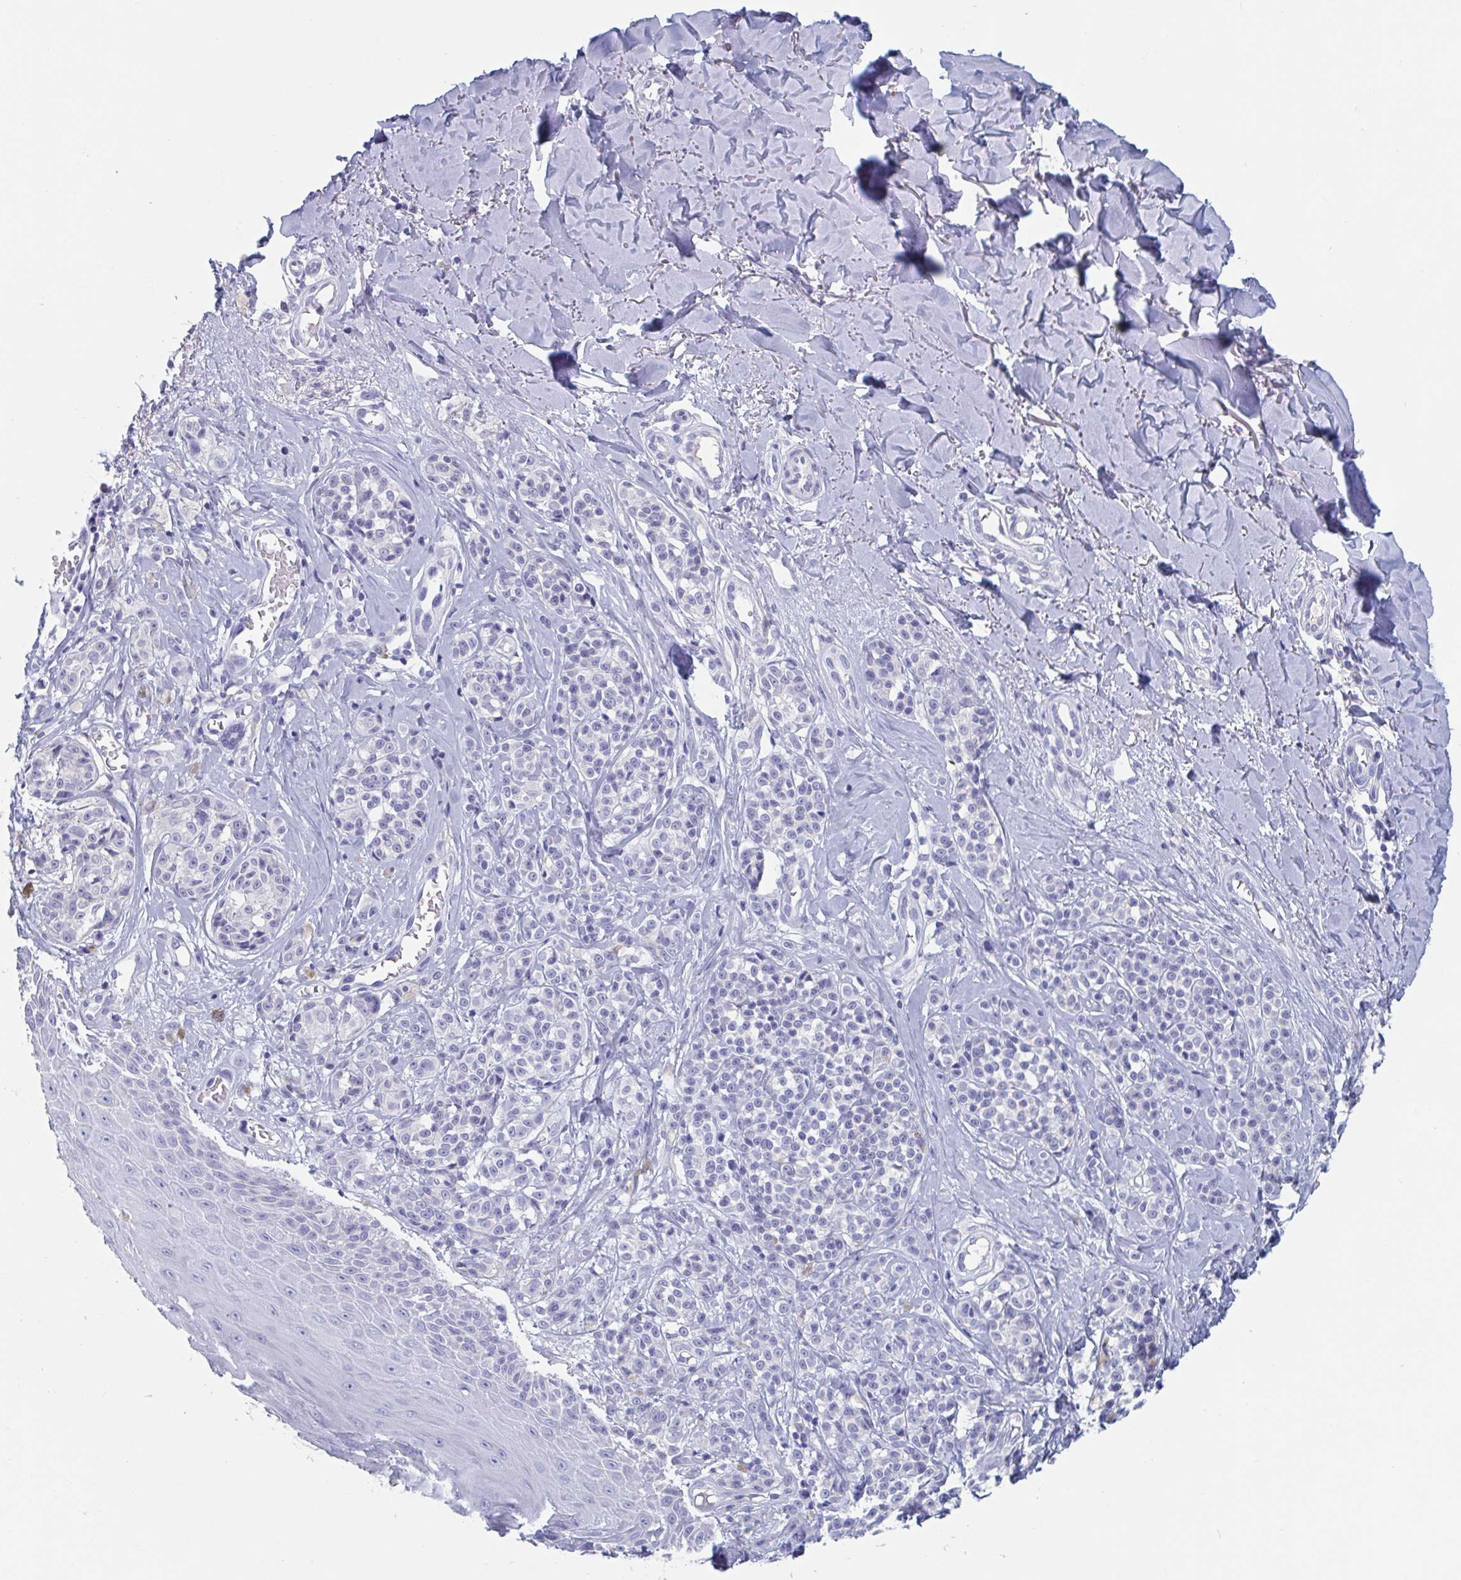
{"staining": {"intensity": "negative", "quantity": "none", "location": "none"}, "tissue": "melanoma", "cell_type": "Tumor cells", "image_type": "cancer", "snomed": [{"axis": "morphology", "description": "Malignant melanoma, NOS"}, {"axis": "topography", "description": "Skin"}], "caption": "This photomicrograph is of malignant melanoma stained with immunohistochemistry to label a protein in brown with the nuclei are counter-stained blue. There is no positivity in tumor cells.", "gene": "DPEP3", "patient": {"sex": "male", "age": 74}}